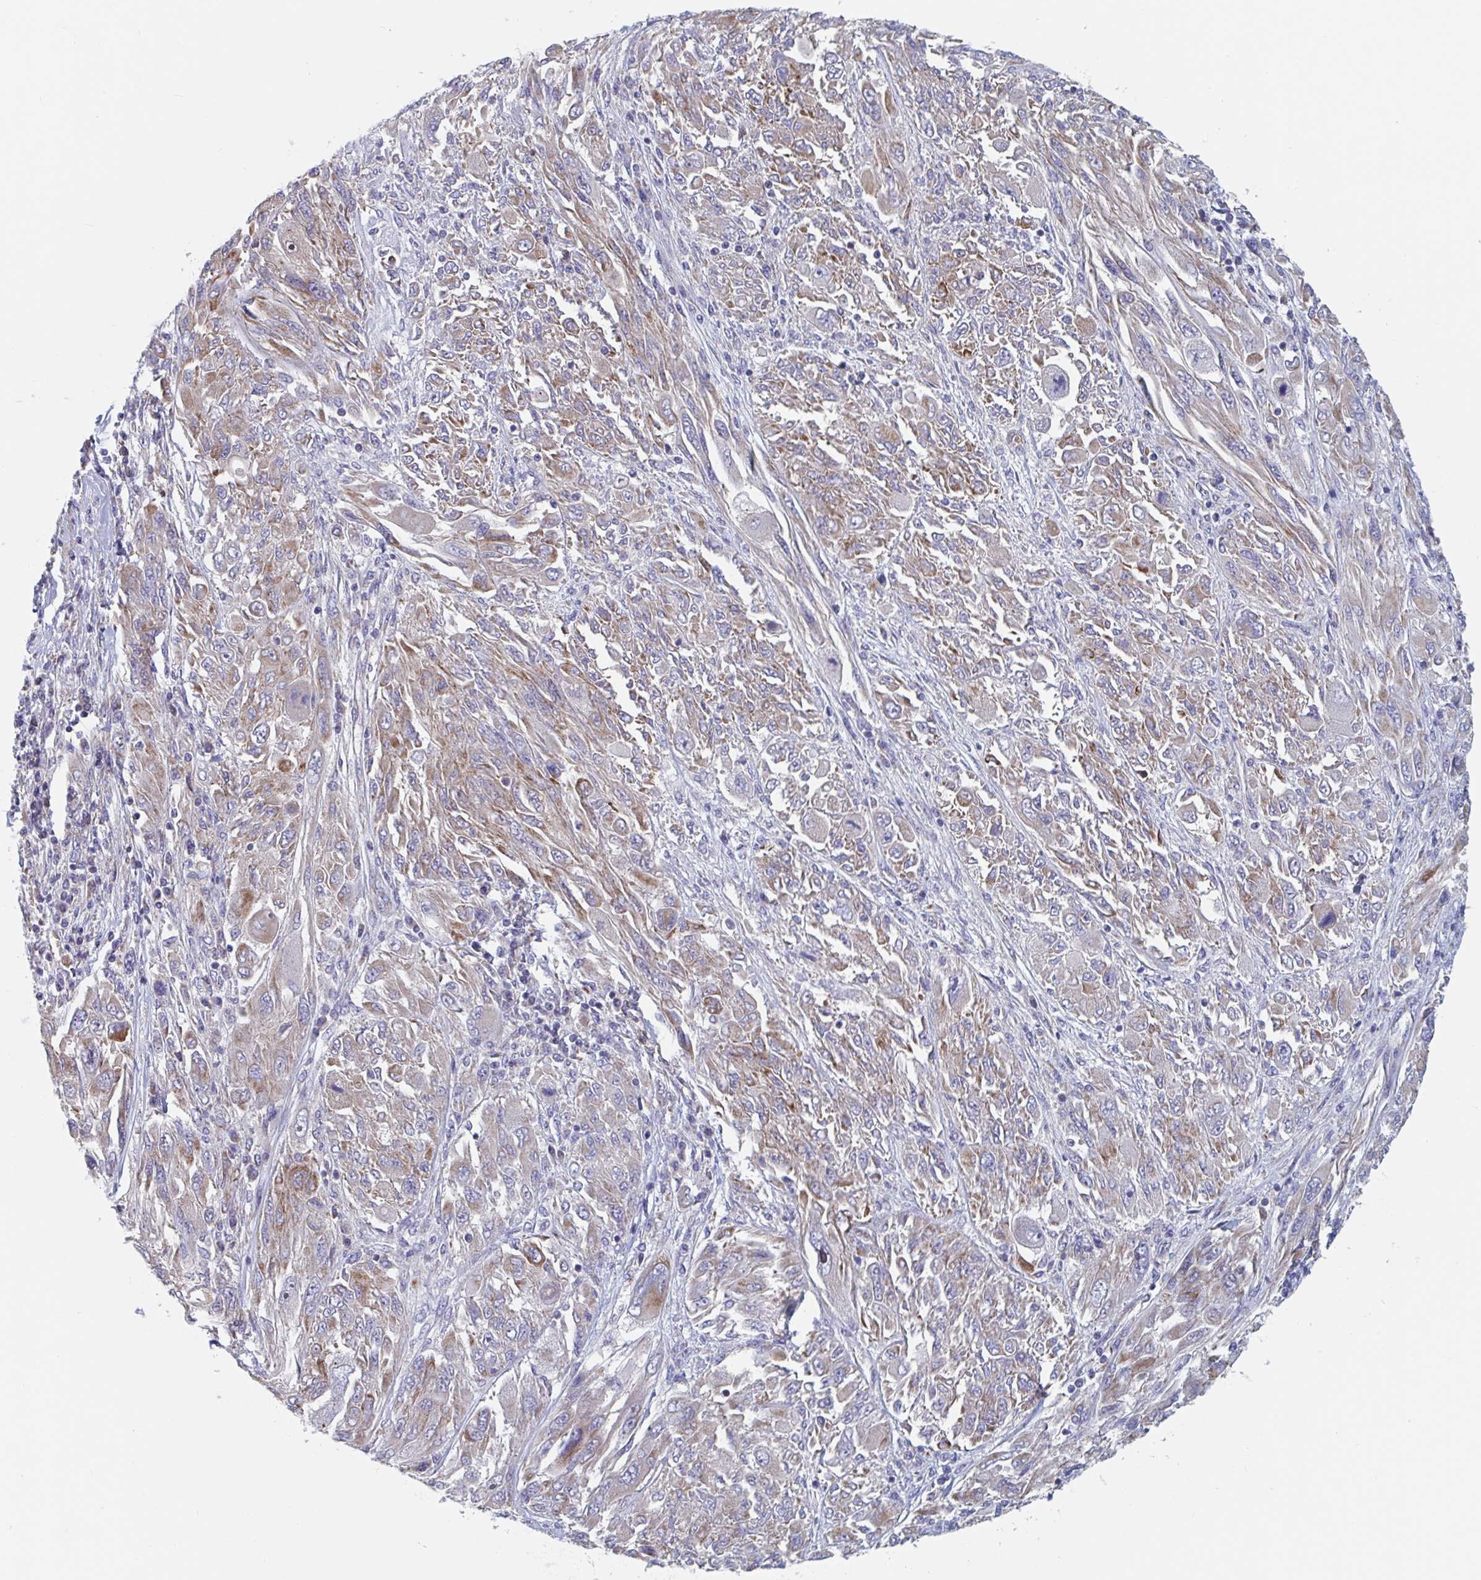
{"staining": {"intensity": "moderate", "quantity": "25%-75%", "location": "cytoplasmic/membranous"}, "tissue": "melanoma", "cell_type": "Tumor cells", "image_type": "cancer", "snomed": [{"axis": "morphology", "description": "Malignant melanoma, NOS"}, {"axis": "topography", "description": "Skin"}], "caption": "IHC (DAB (3,3'-diaminobenzidine)) staining of human melanoma exhibits moderate cytoplasmic/membranous protein positivity in approximately 25%-75% of tumor cells. (Stains: DAB in brown, nuclei in blue, Microscopy: brightfield microscopy at high magnification).", "gene": "MRPL53", "patient": {"sex": "female", "age": 91}}